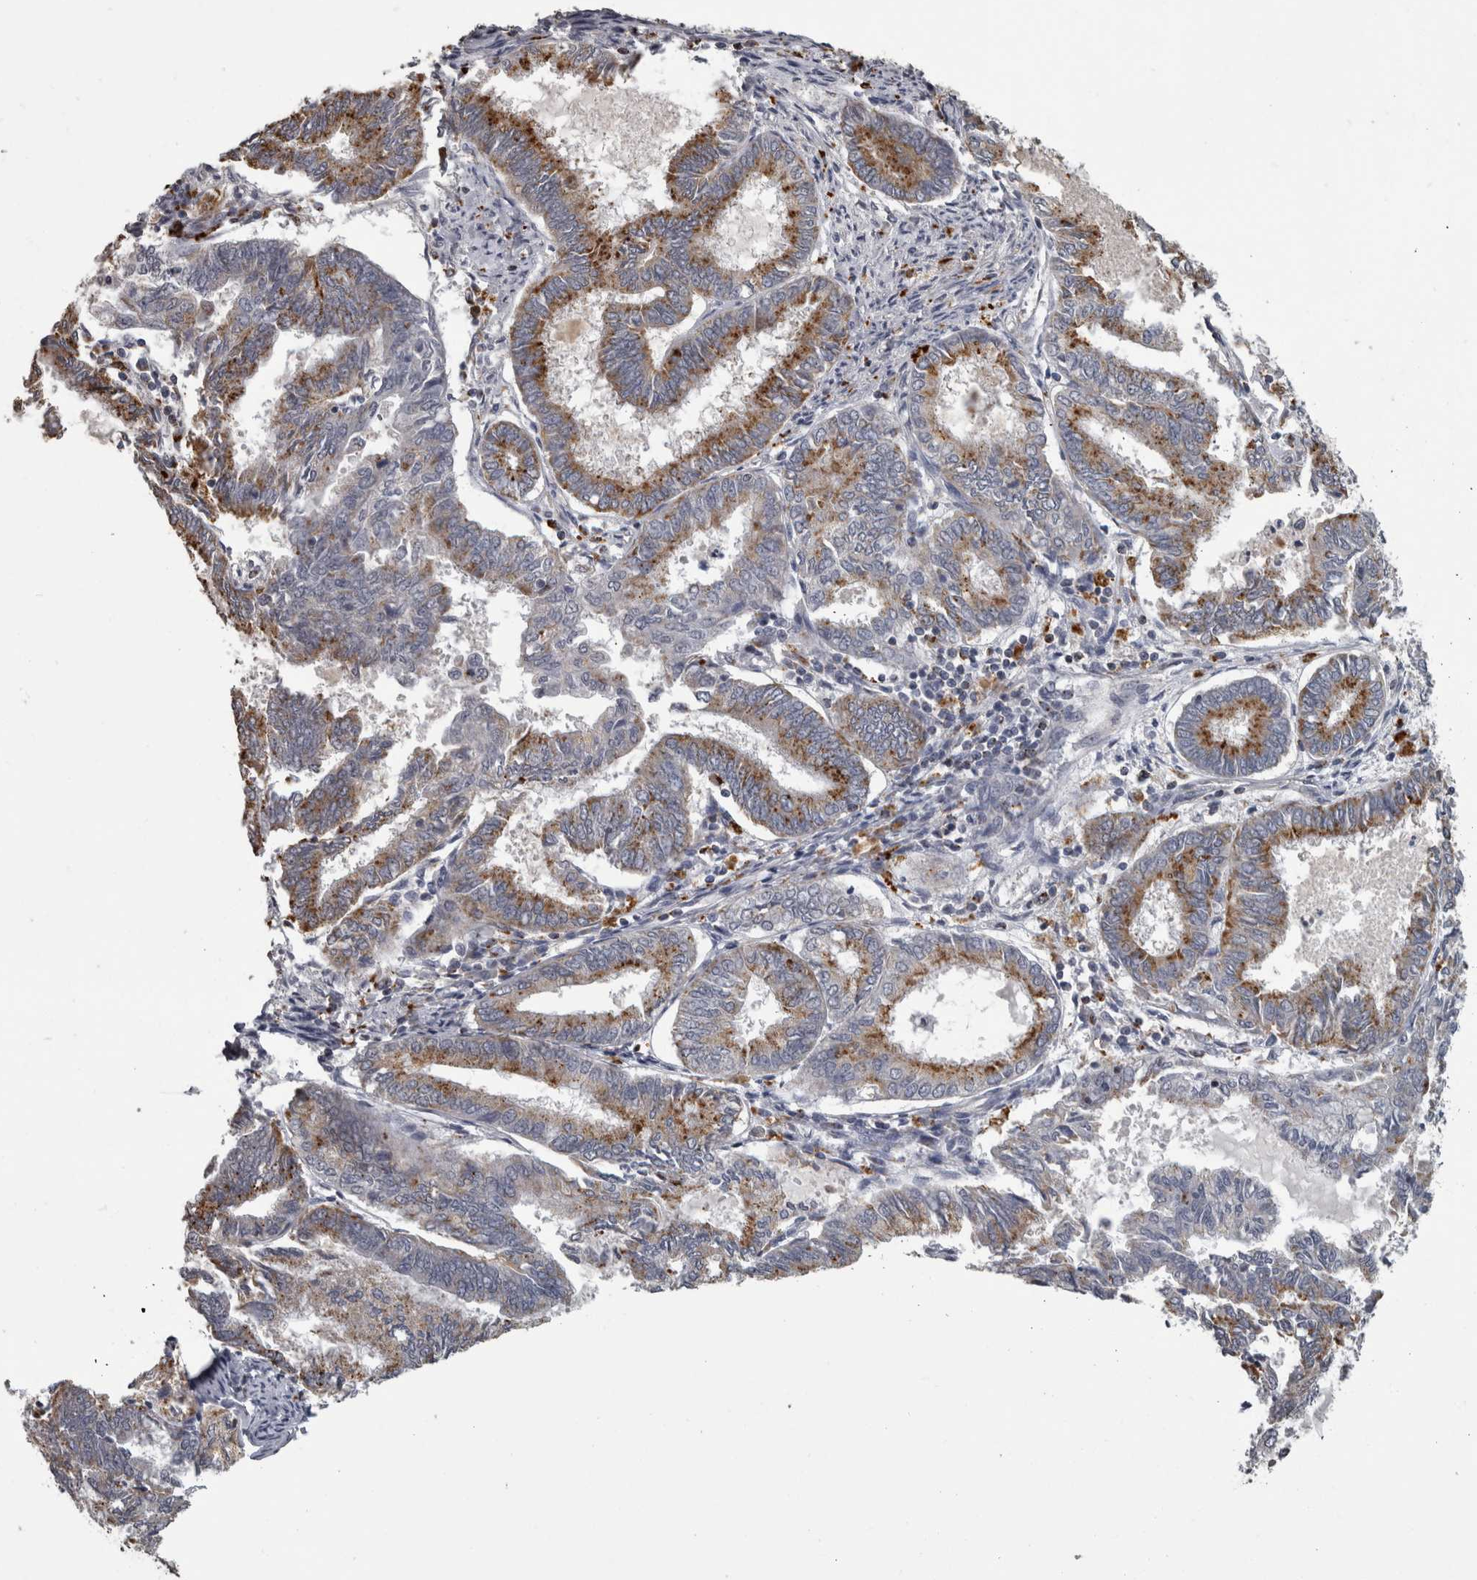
{"staining": {"intensity": "moderate", "quantity": "25%-75%", "location": "cytoplasmic/membranous"}, "tissue": "endometrial cancer", "cell_type": "Tumor cells", "image_type": "cancer", "snomed": [{"axis": "morphology", "description": "Adenocarcinoma, NOS"}, {"axis": "topography", "description": "Endometrium"}], "caption": "Adenocarcinoma (endometrial) stained with a protein marker demonstrates moderate staining in tumor cells.", "gene": "NAAA", "patient": {"sex": "female", "age": 86}}